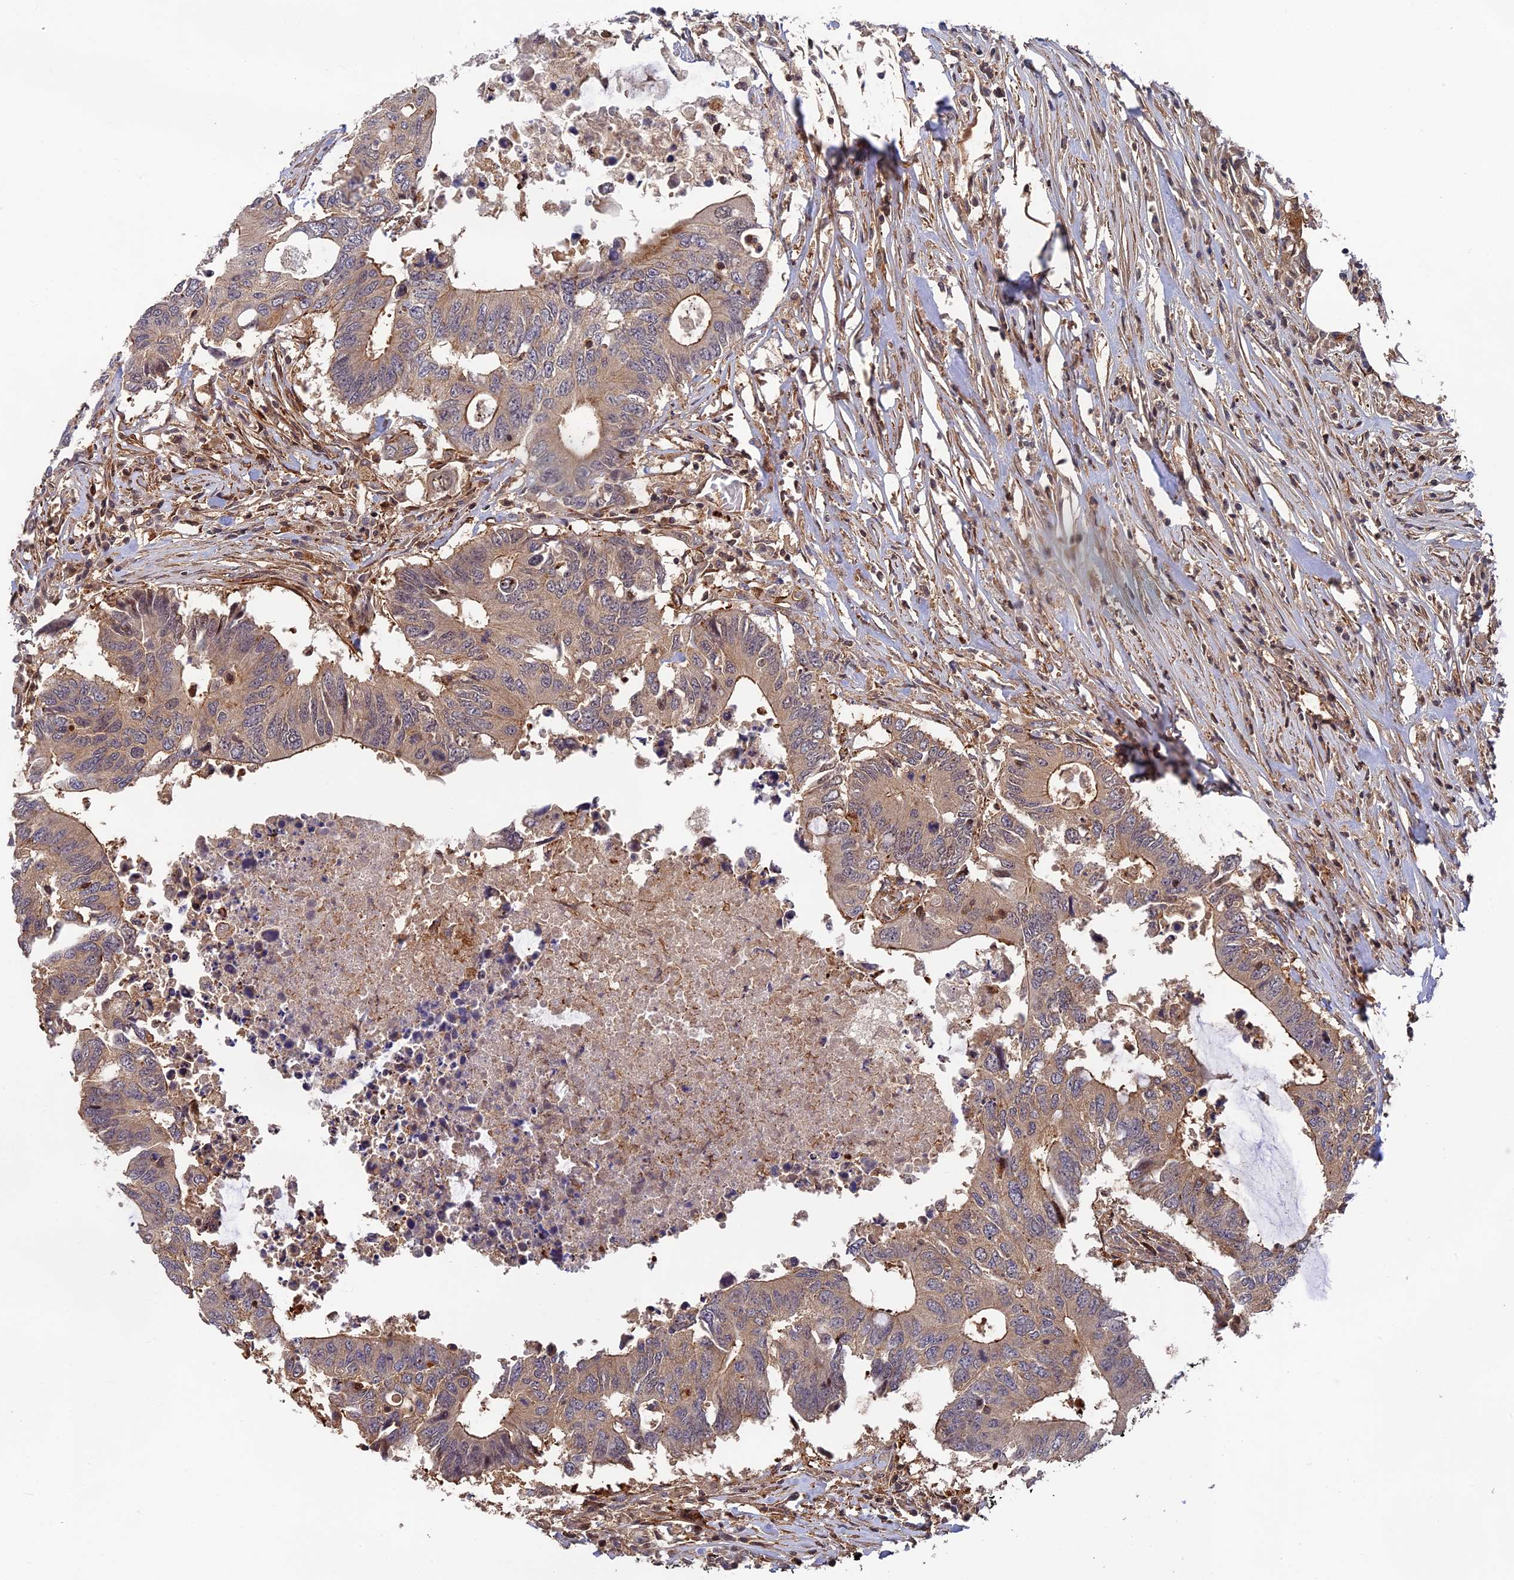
{"staining": {"intensity": "moderate", "quantity": "25%-75%", "location": "cytoplasmic/membranous"}, "tissue": "colorectal cancer", "cell_type": "Tumor cells", "image_type": "cancer", "snomed": [{"axis": "morphology", "description": "Adenocarcinoma, NOS"}, {"axis": "topography", "description": "Colon"}], "caption": "Immunohistochemistry (DAB (3,3'-diaminobenzidine)) staining of human adenocarcinoma (colorectal) exhibits moderate cytoplasmic/membranous protein positivity in about 25%-75% of tumor cells. (IHC, brightfield microscopy, high magnification).", "gene": "OSBPL1A", "patient": {"sex": "male", "age": 71}}